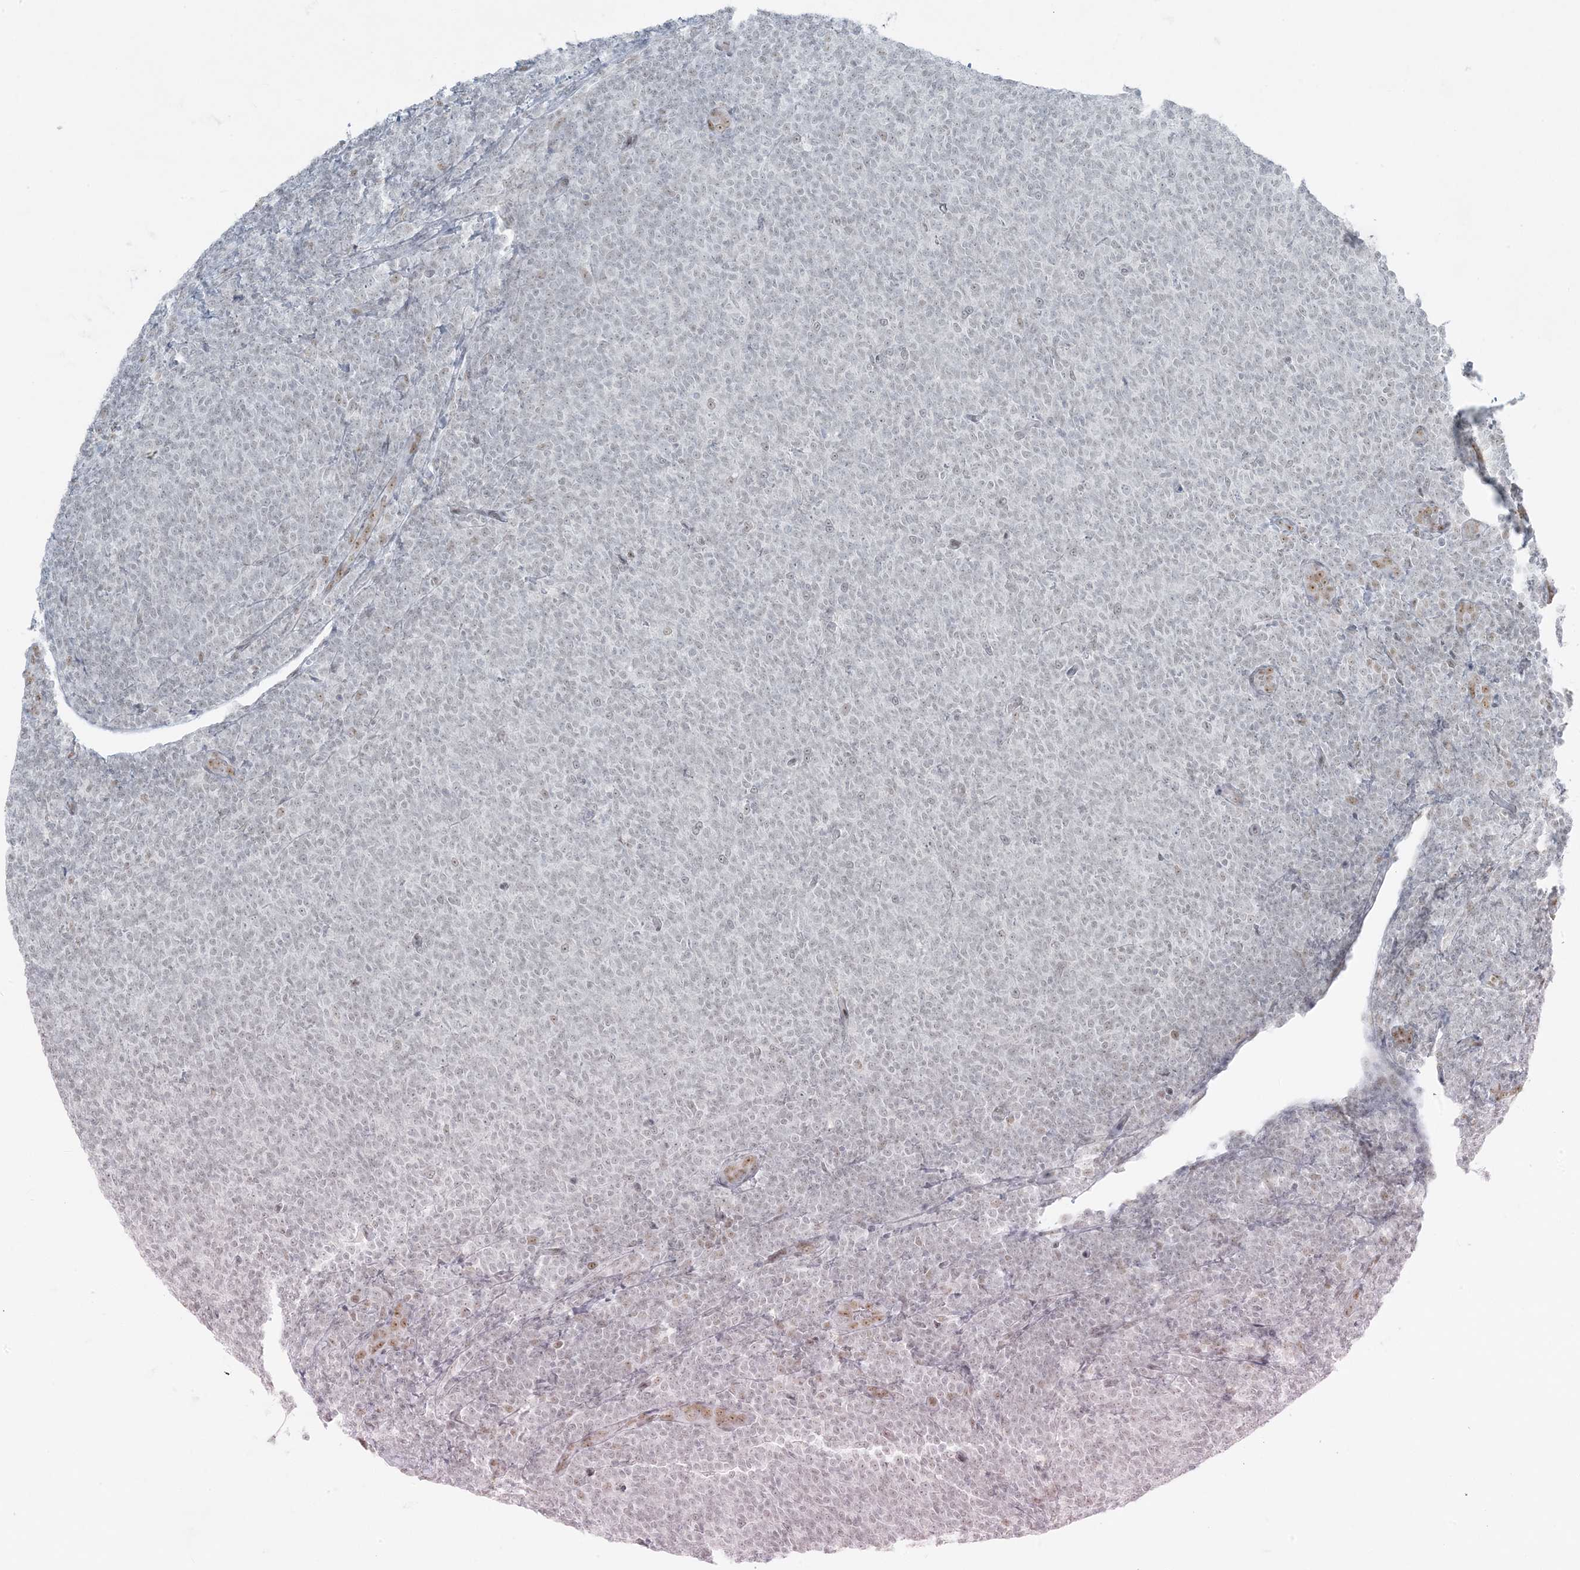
{"staining": {"intensity": "negative", "quantity": "none", "location": "none"}, "tissue": "lymphoma", "cell_type": "Tumor cells", "image_type": "cancer", "snomed": [{"axis": "morphology", "description": "Malignant lymphoma, non-Hodgkin's type, Low grade"}, {"axis": "topography", "description": "Lymph node"}], "caption": "DAB immunohistochemical staining of human lymphoma reveals no significant staining in tumor cells. (Immunohistochemistry (ihc), brightfield microscopy, high magnification).", "gene": "ZNF787", "patient": {"sex": "male", "age": 66}}